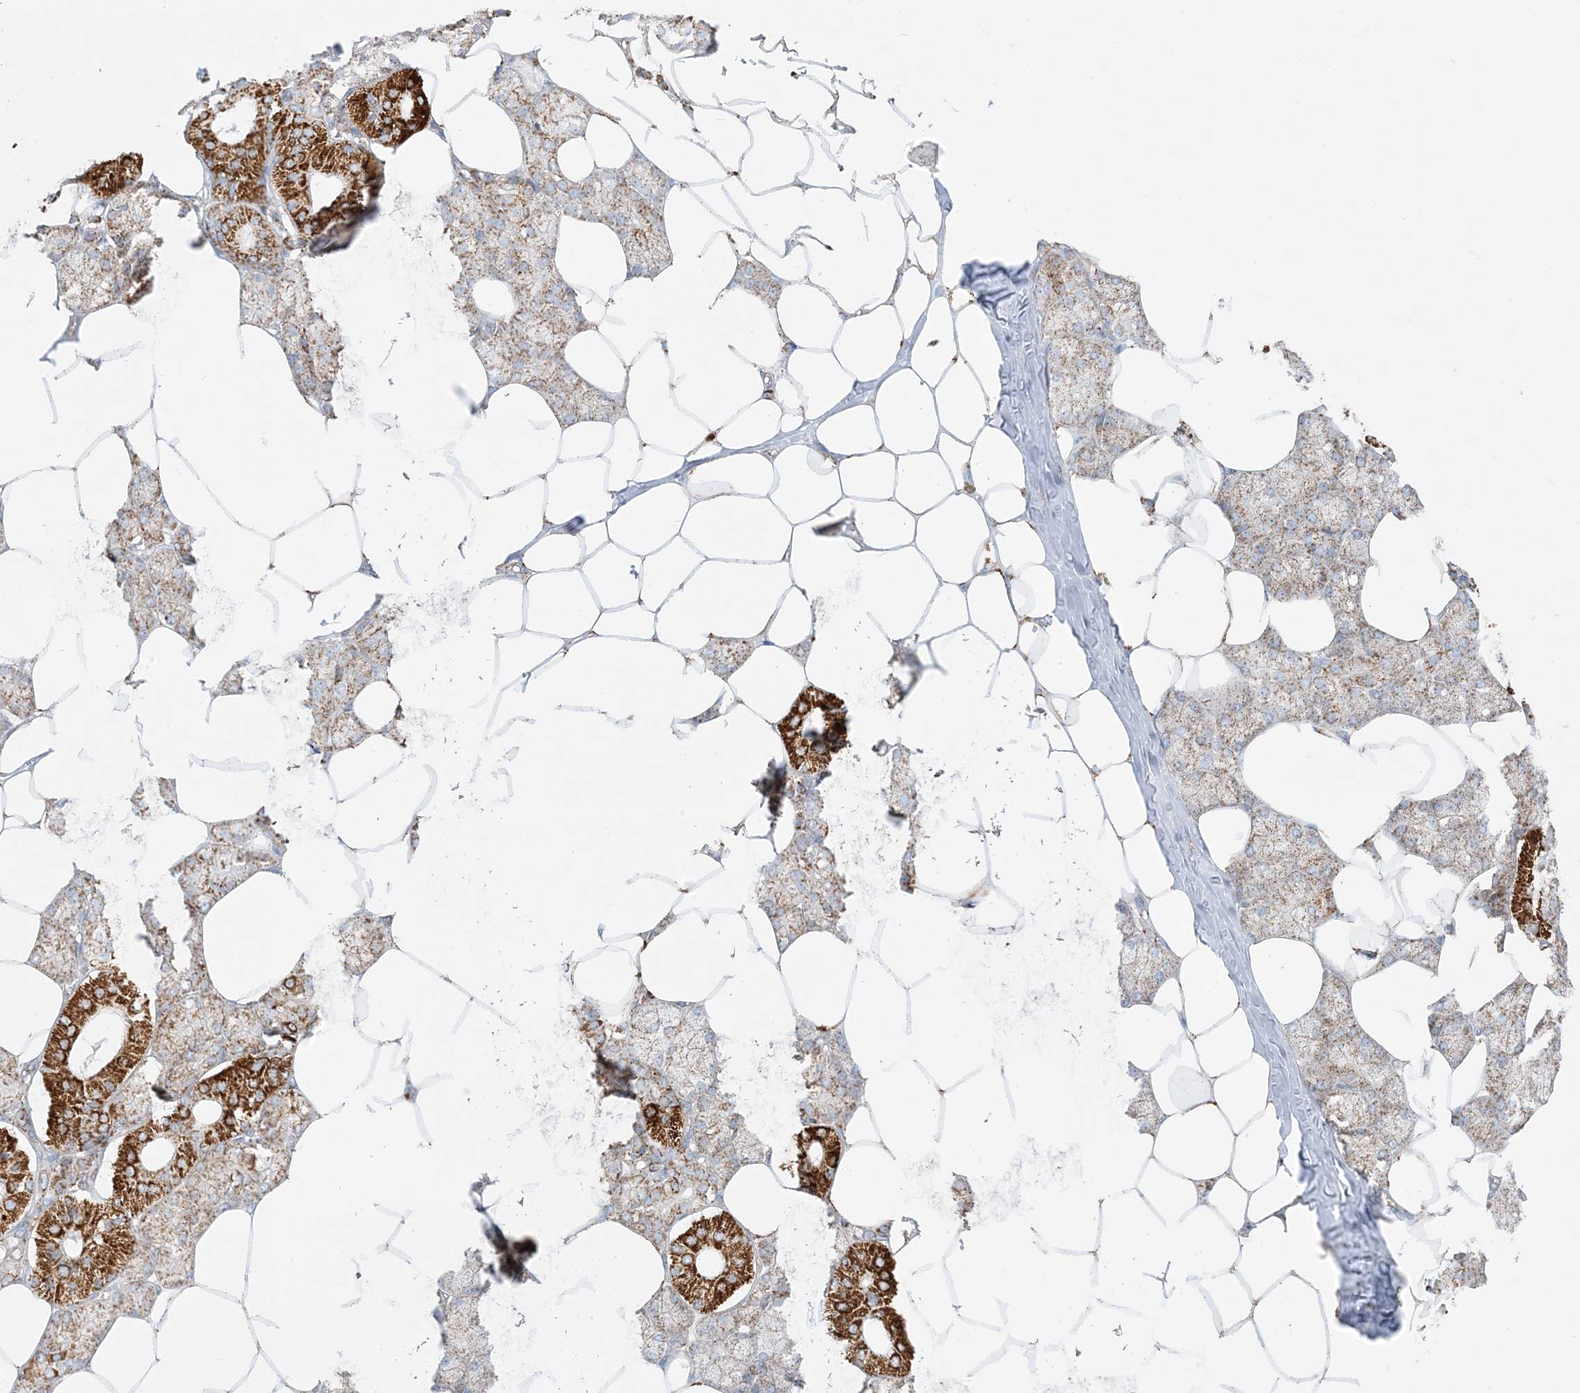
{"staining": {"intensity": "strong", "quantity": "25%-75%", "location": "cytoplasmic/membranous"}, "tissue": "salivary gland", "cell_type": "Glandular cells", "image_type": "normal", "snomed": [{"axis": "morphology", "description": "Normal tissue, NOS"}, {"axis": "topography", "description": "Salivary gland"}], "caption": "Strong cytoplasmic/membranous expression for a protein is seen in approximately 25%-75% of glandular cells of unremarkable salivary gland using IHC.", "gene": "MRPS36", "patient": {"sex": "male", "age": 62}}